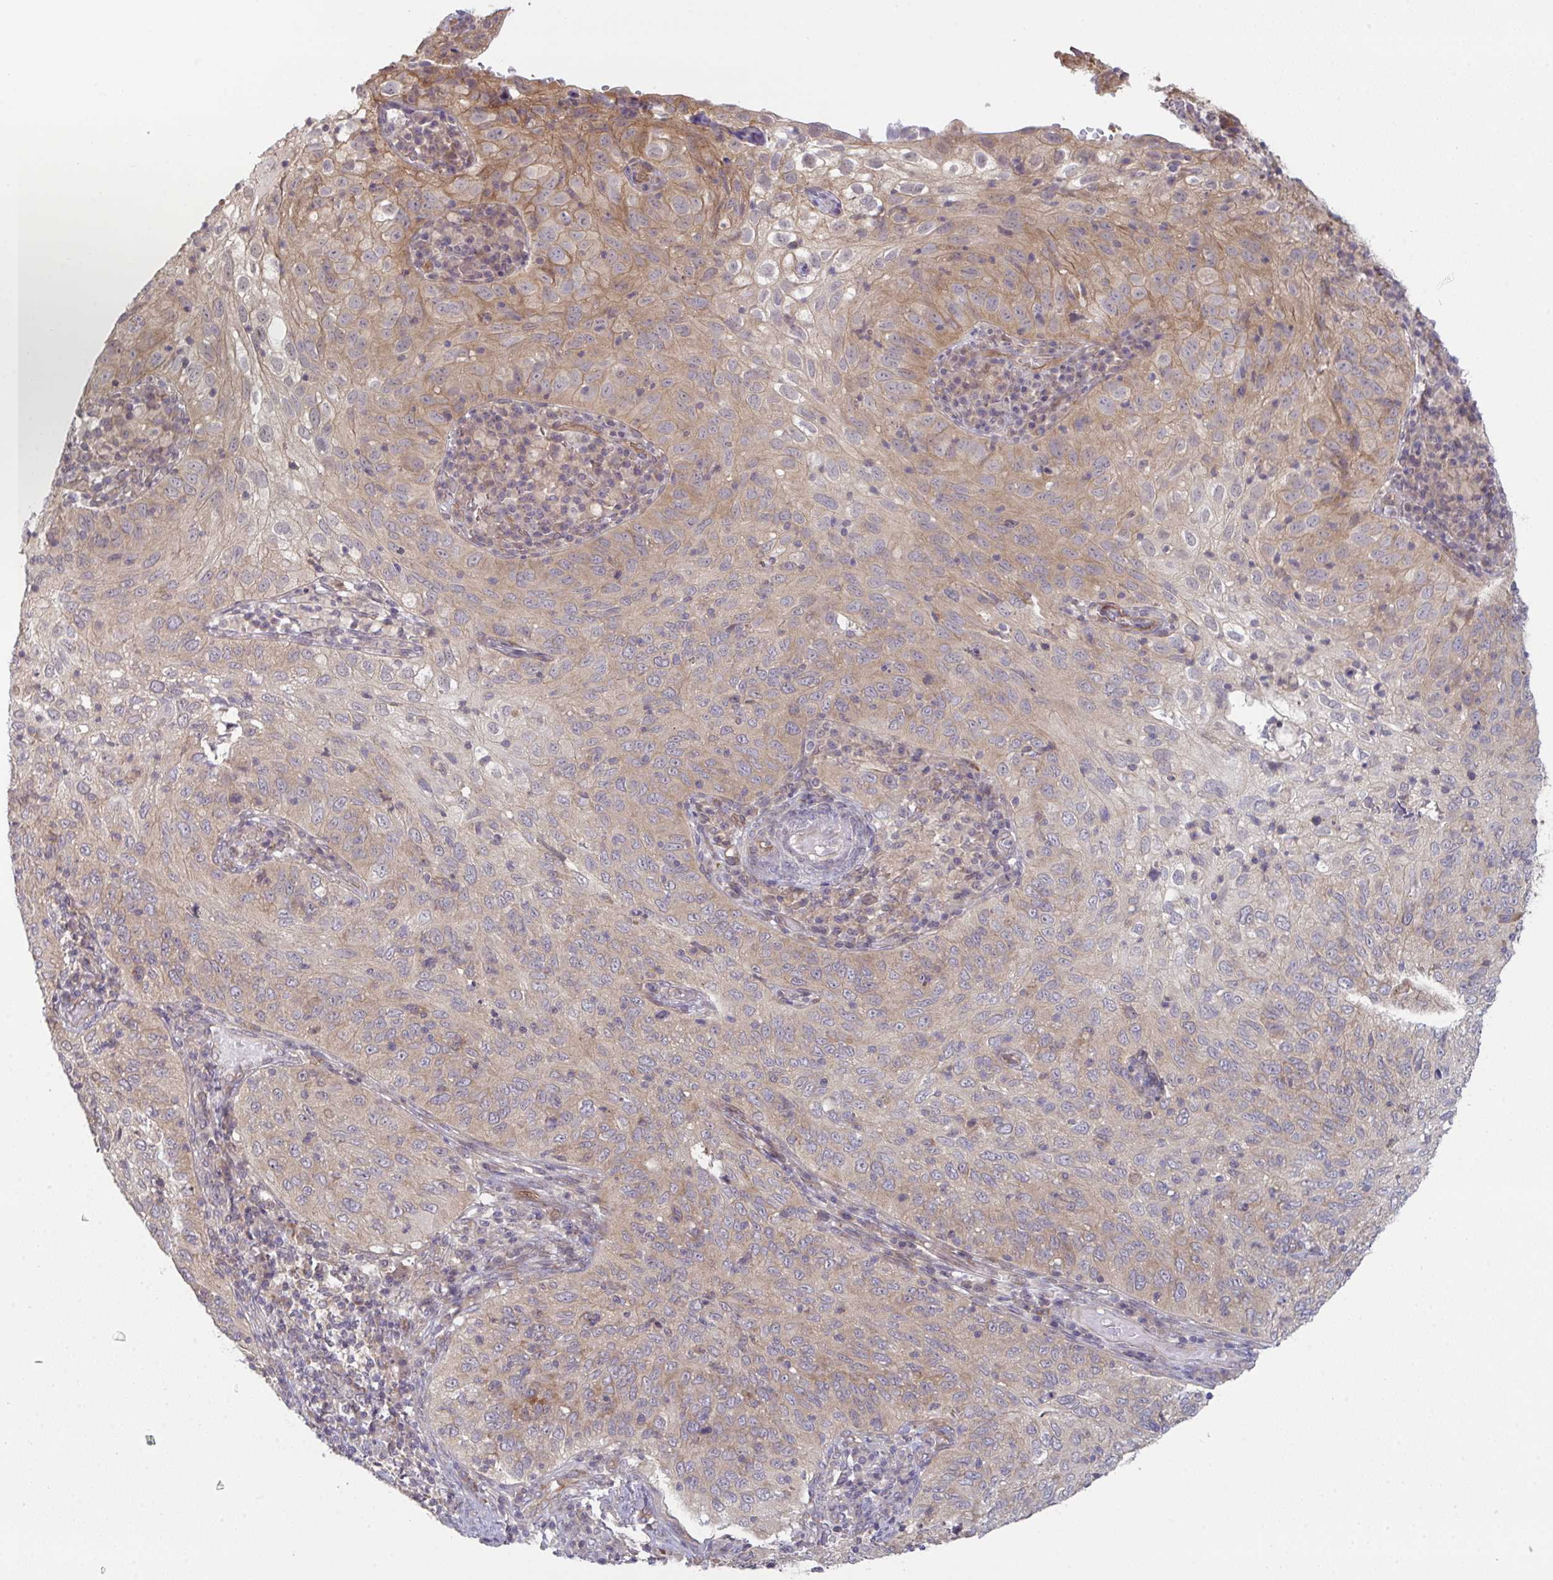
{"staining": {"intensity": "weak", "quantity": "25%-75%", "location": "cytoplasmic/membranous"}, "tissue": "cervical cancer", "cell_type": "Tumor cells", "image_type": "cancer", "snomed": [{"axis": "morphology", "description": "Squamous cell carcinoma, NOS"}, {"axis": "topography", "description": "Cervix"}], "caption": "Protein expression by immunohistochemistry displays weak cytoplasmic/membranous staining in about 25%-75% of tumor cells in cervical cancer (squamous cell carcinoma). (Stains: DAB (3,3'-diaminobenzidine) in brown, nuclei in blue, Microscopy: brightfield microscopy at high magnification).", "gene": "CASP9", "patient": {"sex": "female", "age": 52}}